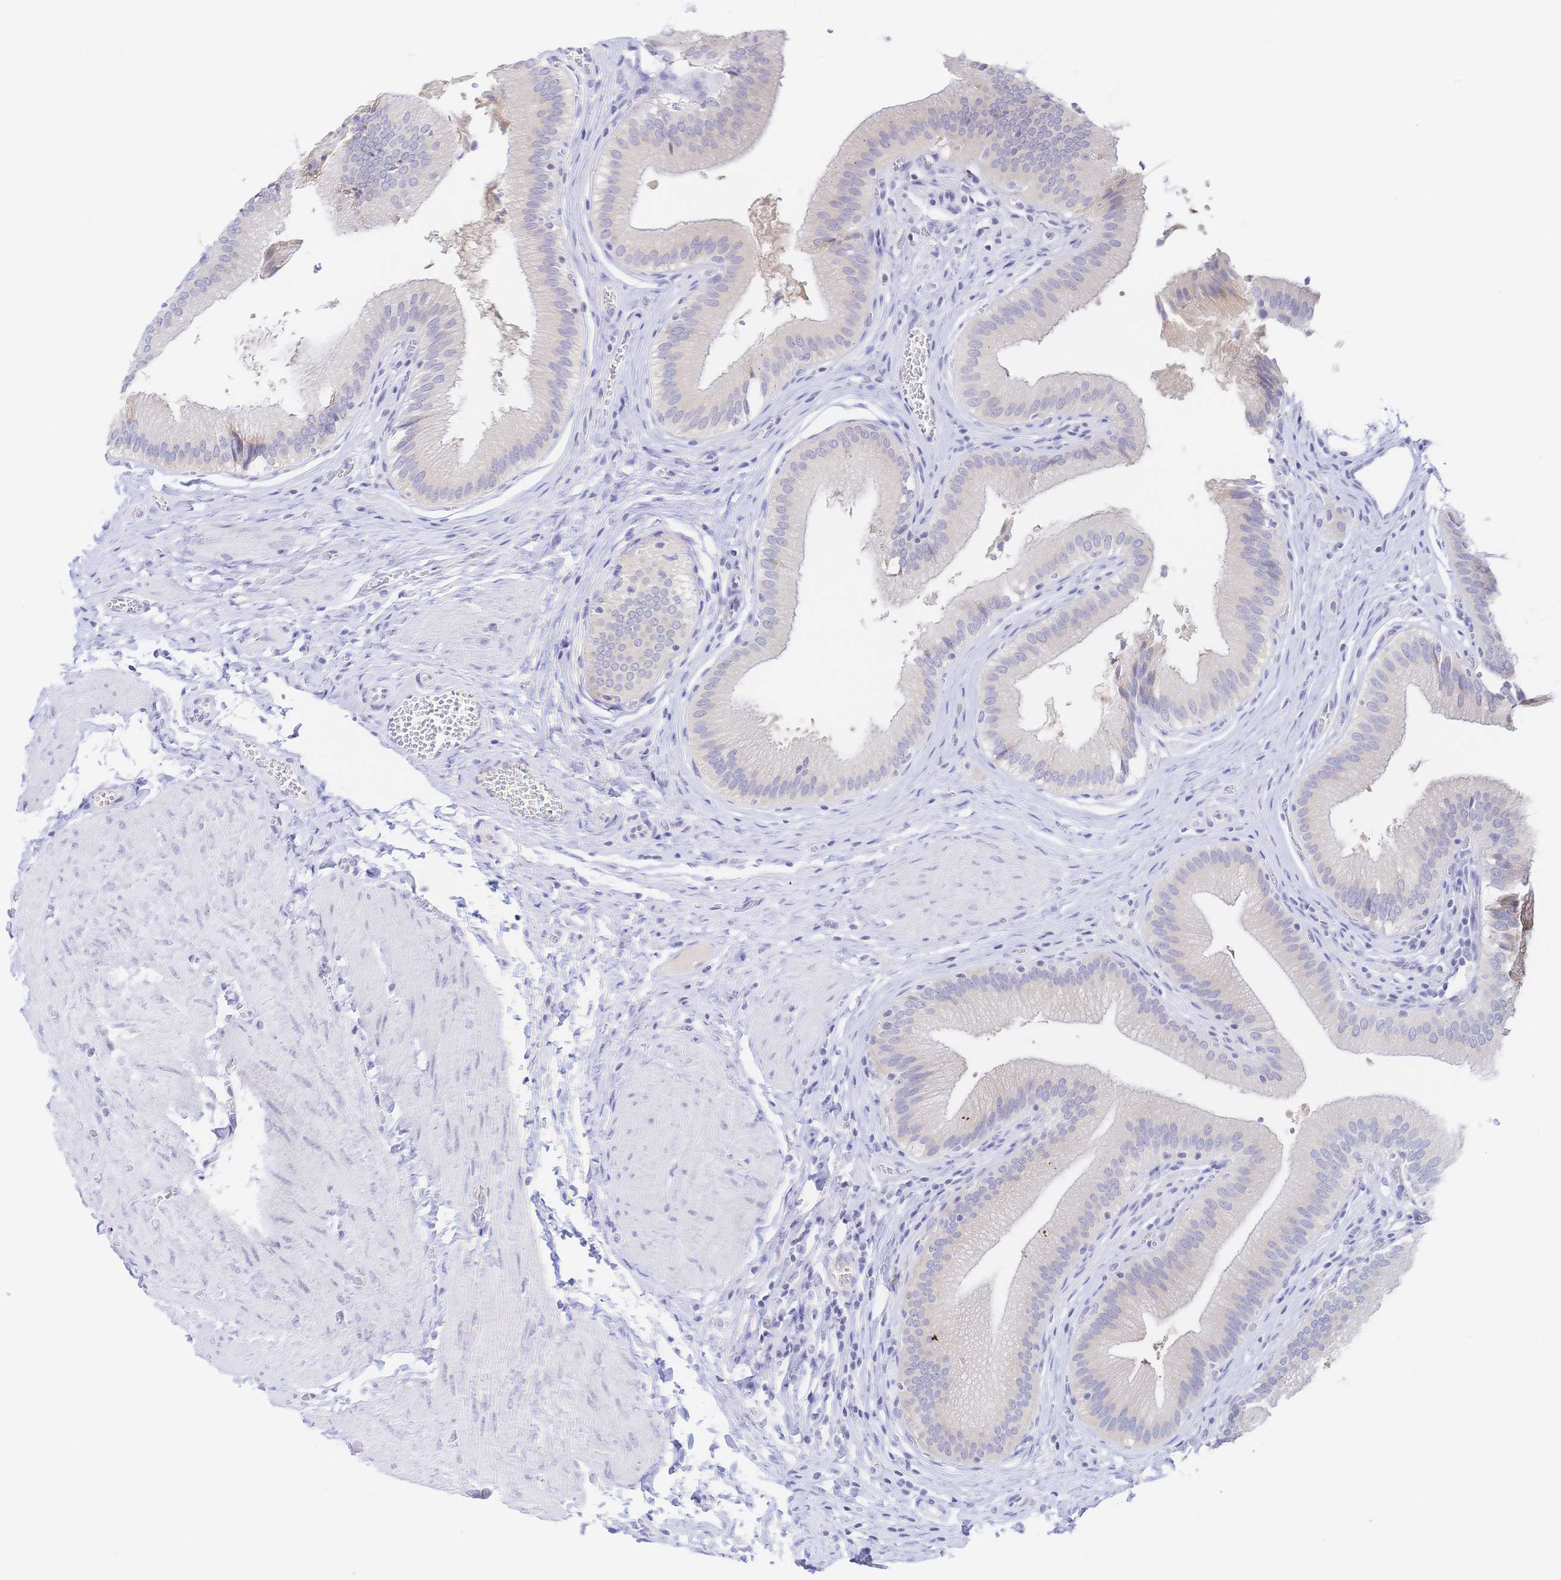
{"staining": {"intensity": "negative", "quantity": "none", "location": "none"}, "tissue": "gallbladder", "cell_type": "Glandular cells", "image_type": "normal", "snomed": [{"axis": "morphology", "description": "Normal tissue, NOS"}, {"axis": "topography", "description": "Gallbladder"}, {"axis": "topography", "description": "Peripheral nerve tissue"}], "caption": "Immunohistochemistry of unremarkable human gallbladder reveals no positivity in glandular cells. The staining is performed using DAB (3,3'-diaminobenzidine) brown chromogen with nuclei counter-stained in using hematoxylin.", "gene": "SIAH3", "patient": {"sex": "male", "age": 17}}